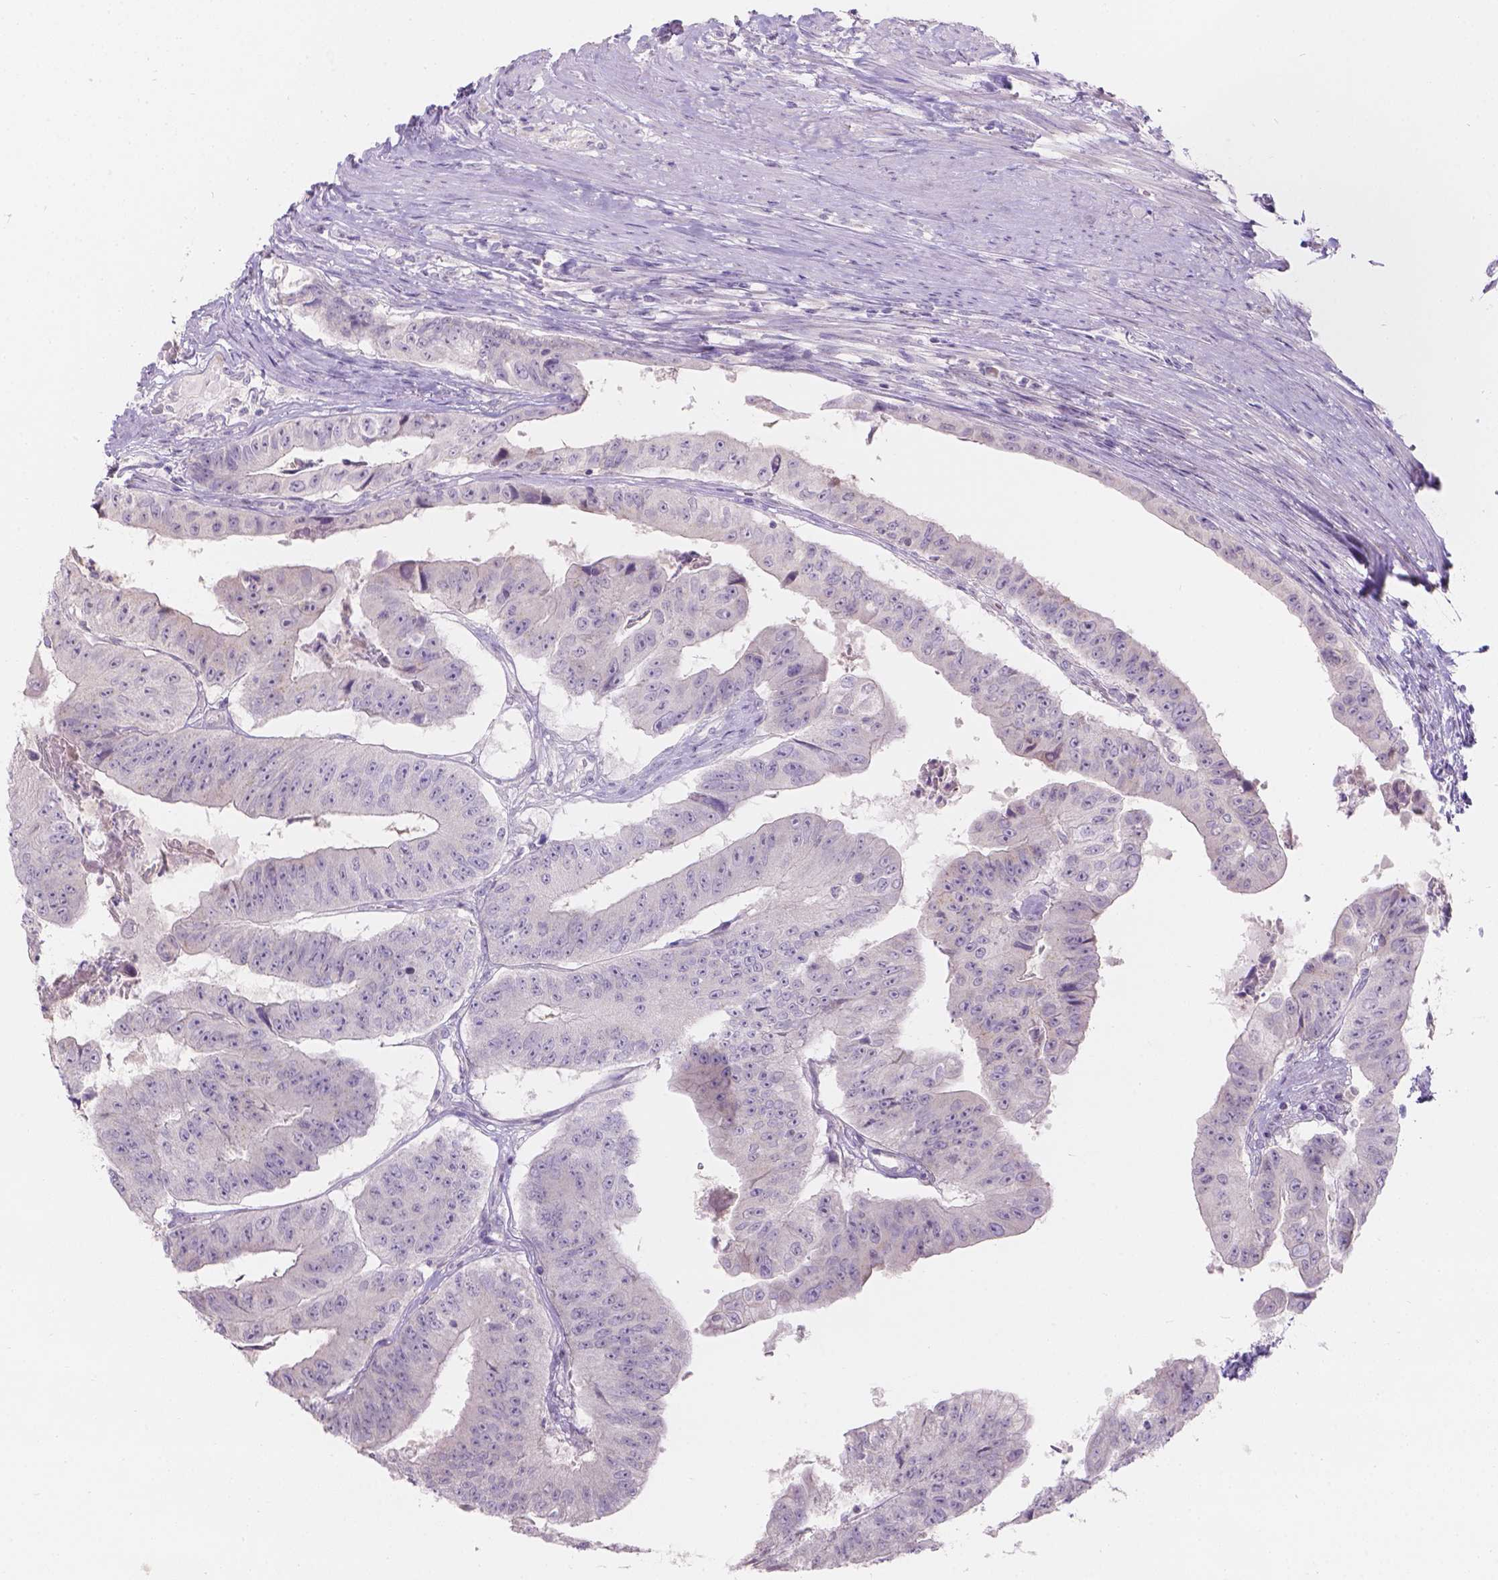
{"staining": {"intensity": "negative", "quantity": "none", "location": "none"}, "tissue": "colorectal cancer", "cell_type": "Tumor cells", "image_type": "cancer", "snomed": [{"axis": "morphology", "description": "Adenocarcinoma, NOS"}, {"axis": "topography", "description": "Colon"}], "caption": "Colorectal cancer (adenocarcinoma) was stained to show a protein in brown. There is no significant expression in tumor cells. (Immunohistochemistry, brightfield microscopy, high magnification).", "gene": "HTN3", "patient": {"sex": "female", "age": 67}}